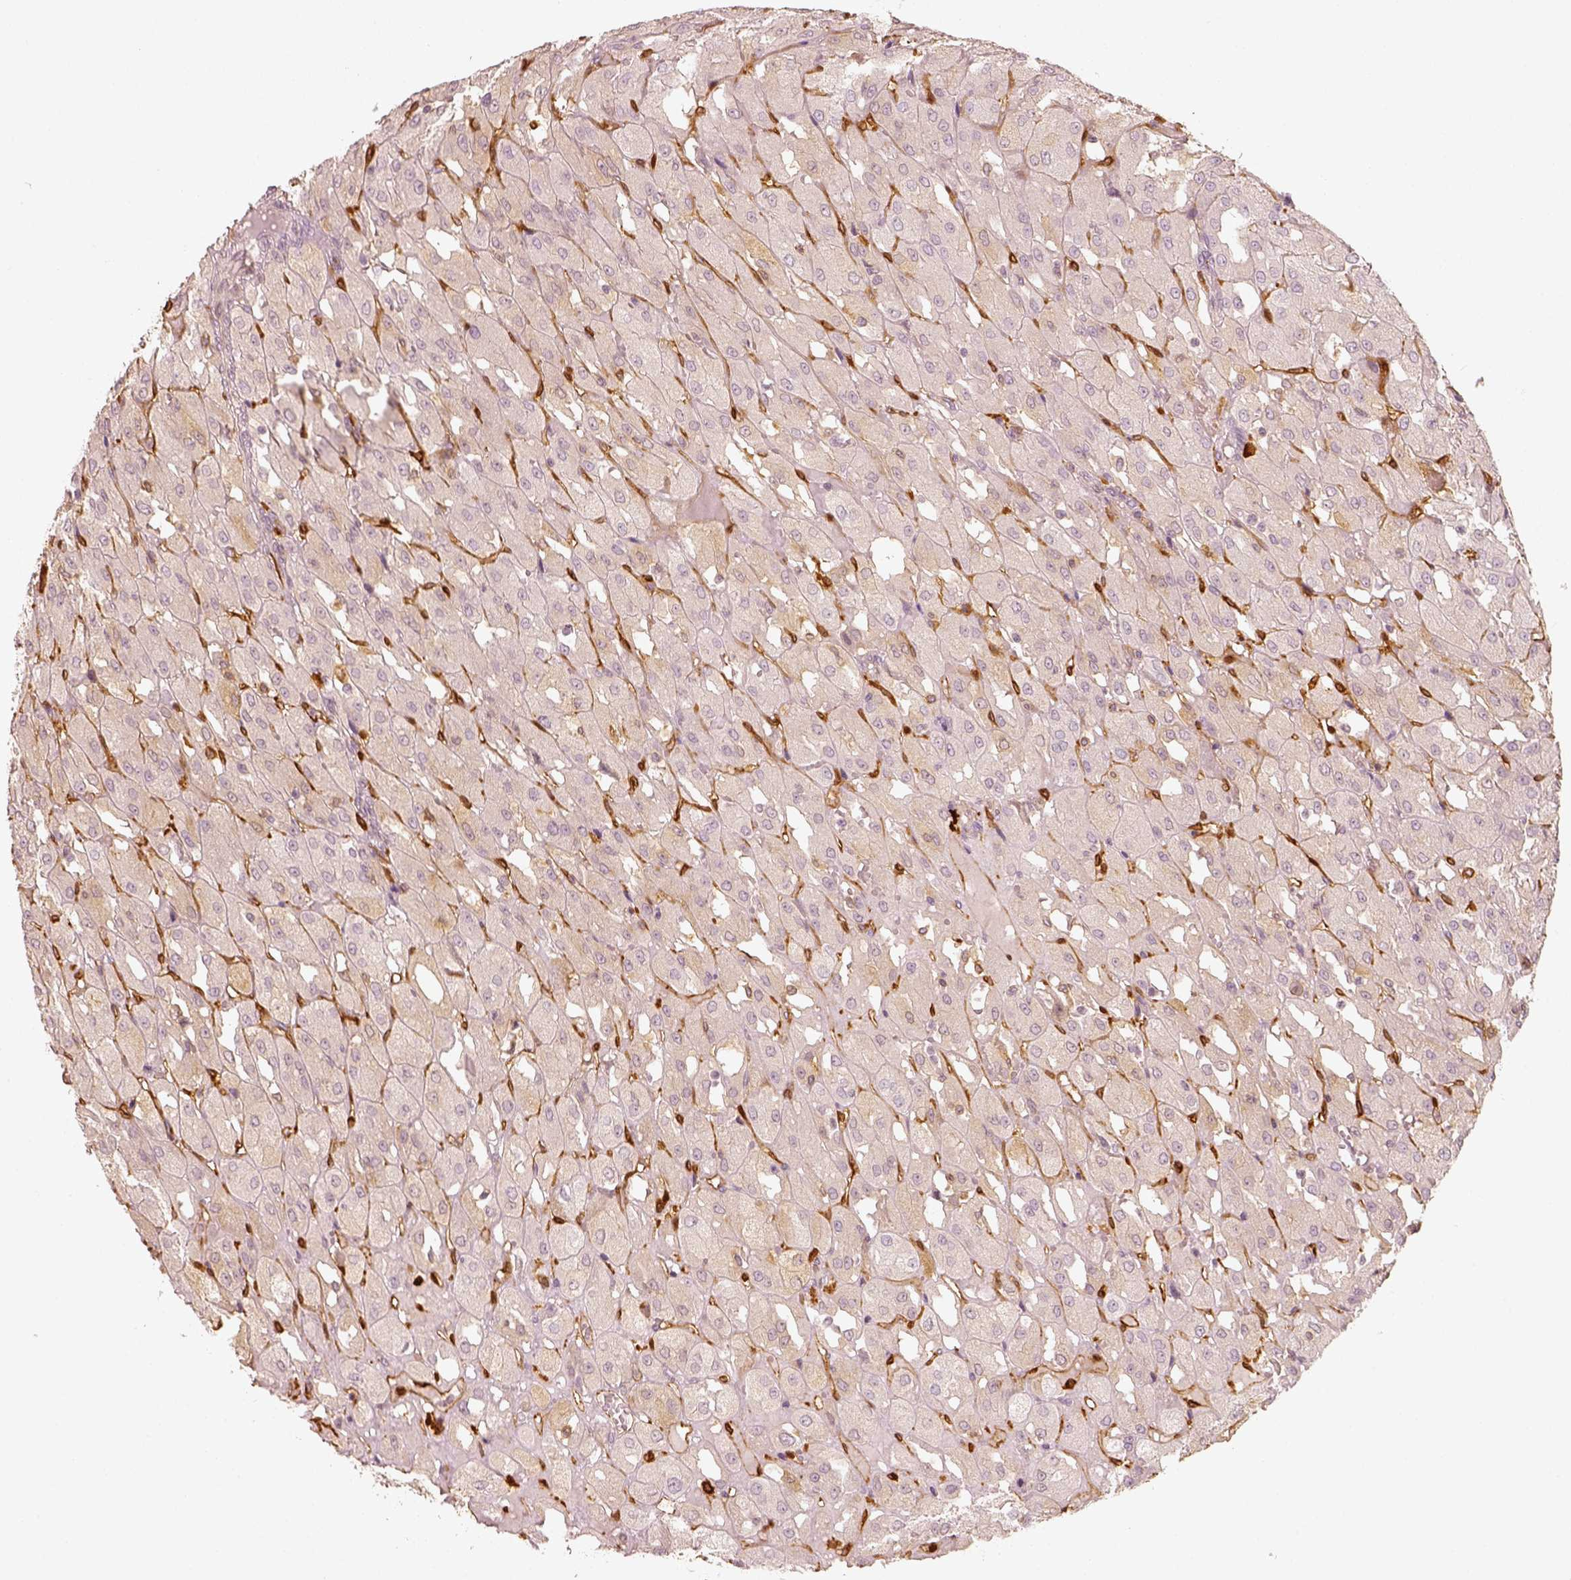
{"staining": {"intensity": "negative", "quantity": "none", "location": "none"}, "tissue": "renal cancer", "cell_type": "Tumor cells", "image_type": "cancer", "snomed": [{"axis": "morphology", "description": "Adenocarcinoma, NOS"}, {"axis": "topography", "description": "Kidney"}], "caption": "Renal cancer stained for a protein using IHC exhibits no positivity tumor cells.", "gene": "FSCN1", "patient": {"sex": "male", "age": 72}}